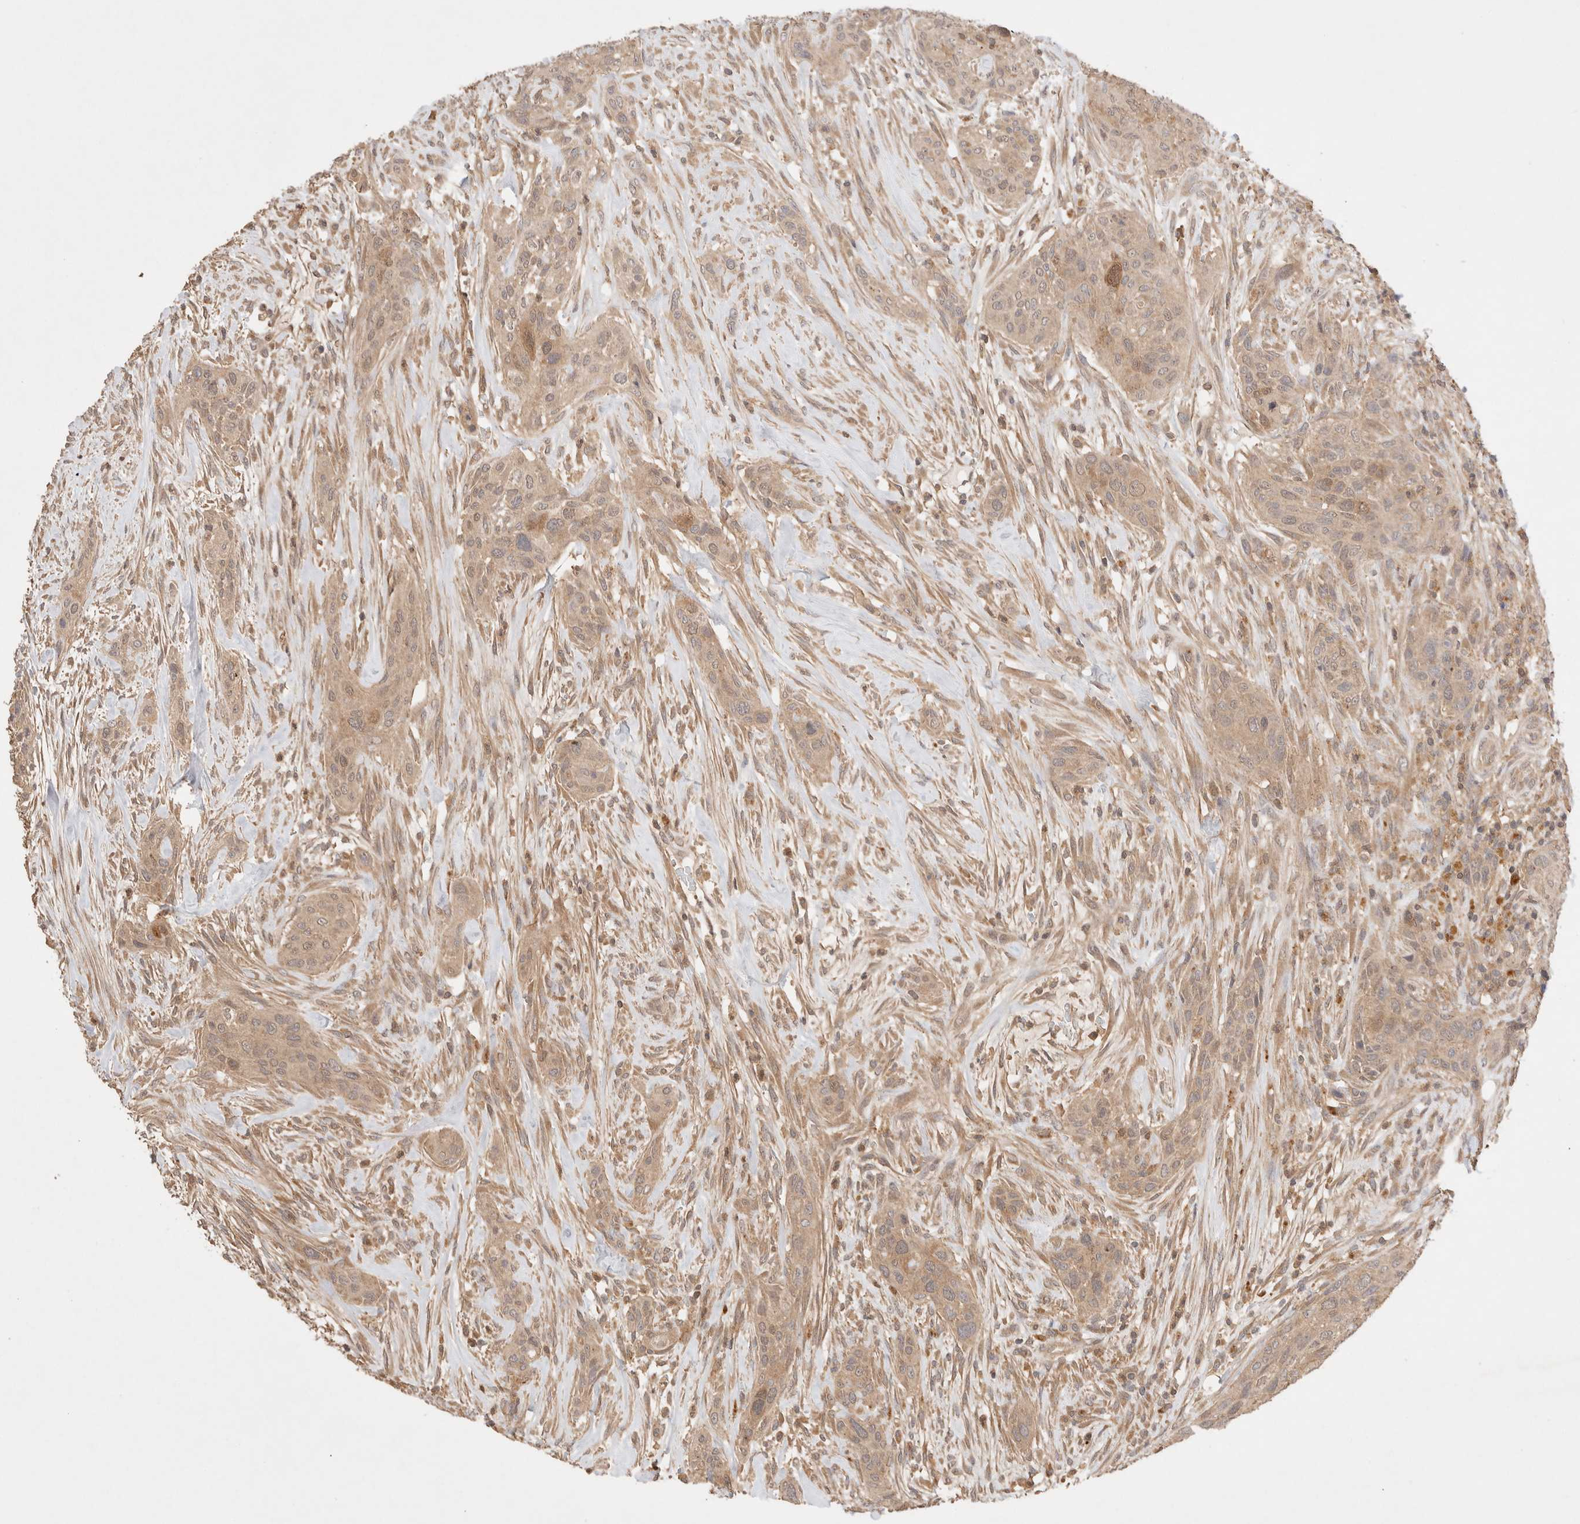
{"staining": {"intensity": "weak", "quantity": ">75%", "location": "cytoplasmic/membranous"}, "tissue": "urothelial cancer", "cell_type": "Tumor cells", "image_type": "cancer", "snomed": [{"axis": "morphology", "description": "Urothelial carcinoma, High grade"}, {"axis": "topography", "description": "Urinary bladder"}], "caption": "The histopathology image shows immunohistochemical staining of urothelial cancer. There is weak cytoplasmic/membranous expression is present in about >75% of tumor cells.", "gene": "CARNMT1", "patient": {"sex": "male", "age": 35}}